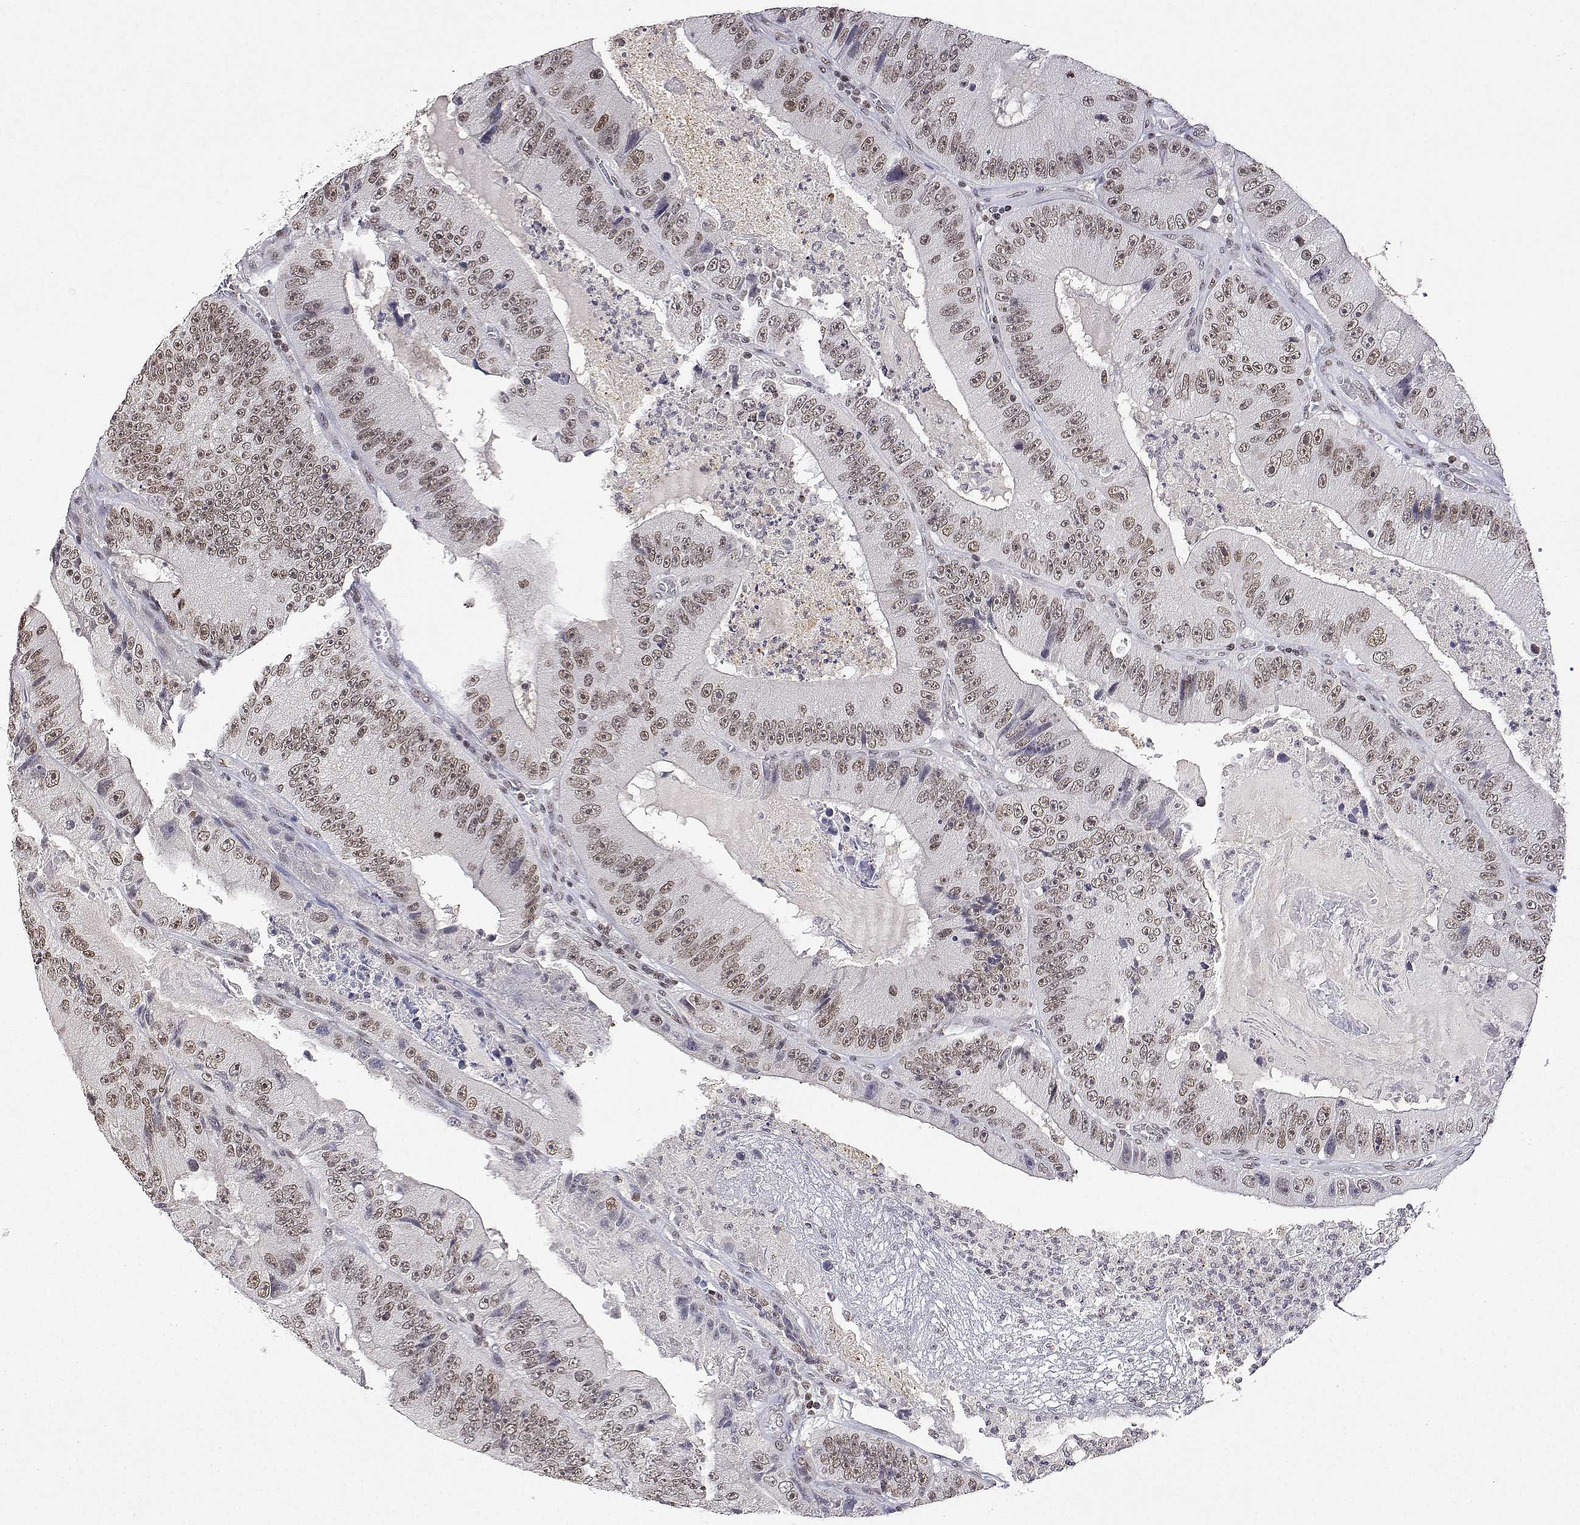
{"staining": {"intensity": "moderate", "quantity": ">75%", "location": "nuclear"}, "tissue": "colorectal cancer", "cell_type": "Tumor cells", "image_type": "cancer", "snomed": [{"axis": "morphology", "description": "Adenocarcinoma, NOS"}, {"axis": "topography", "description": "Colon"}], "caption": "Moderate nuclear expression is identified in about >75% of tumor cells in adenocarcinoma (colorectal). (DAB IHC with brightfield microscopy, high magnification).", "gene": "XPC", "patient": {"sex": "female", "age": 86}}